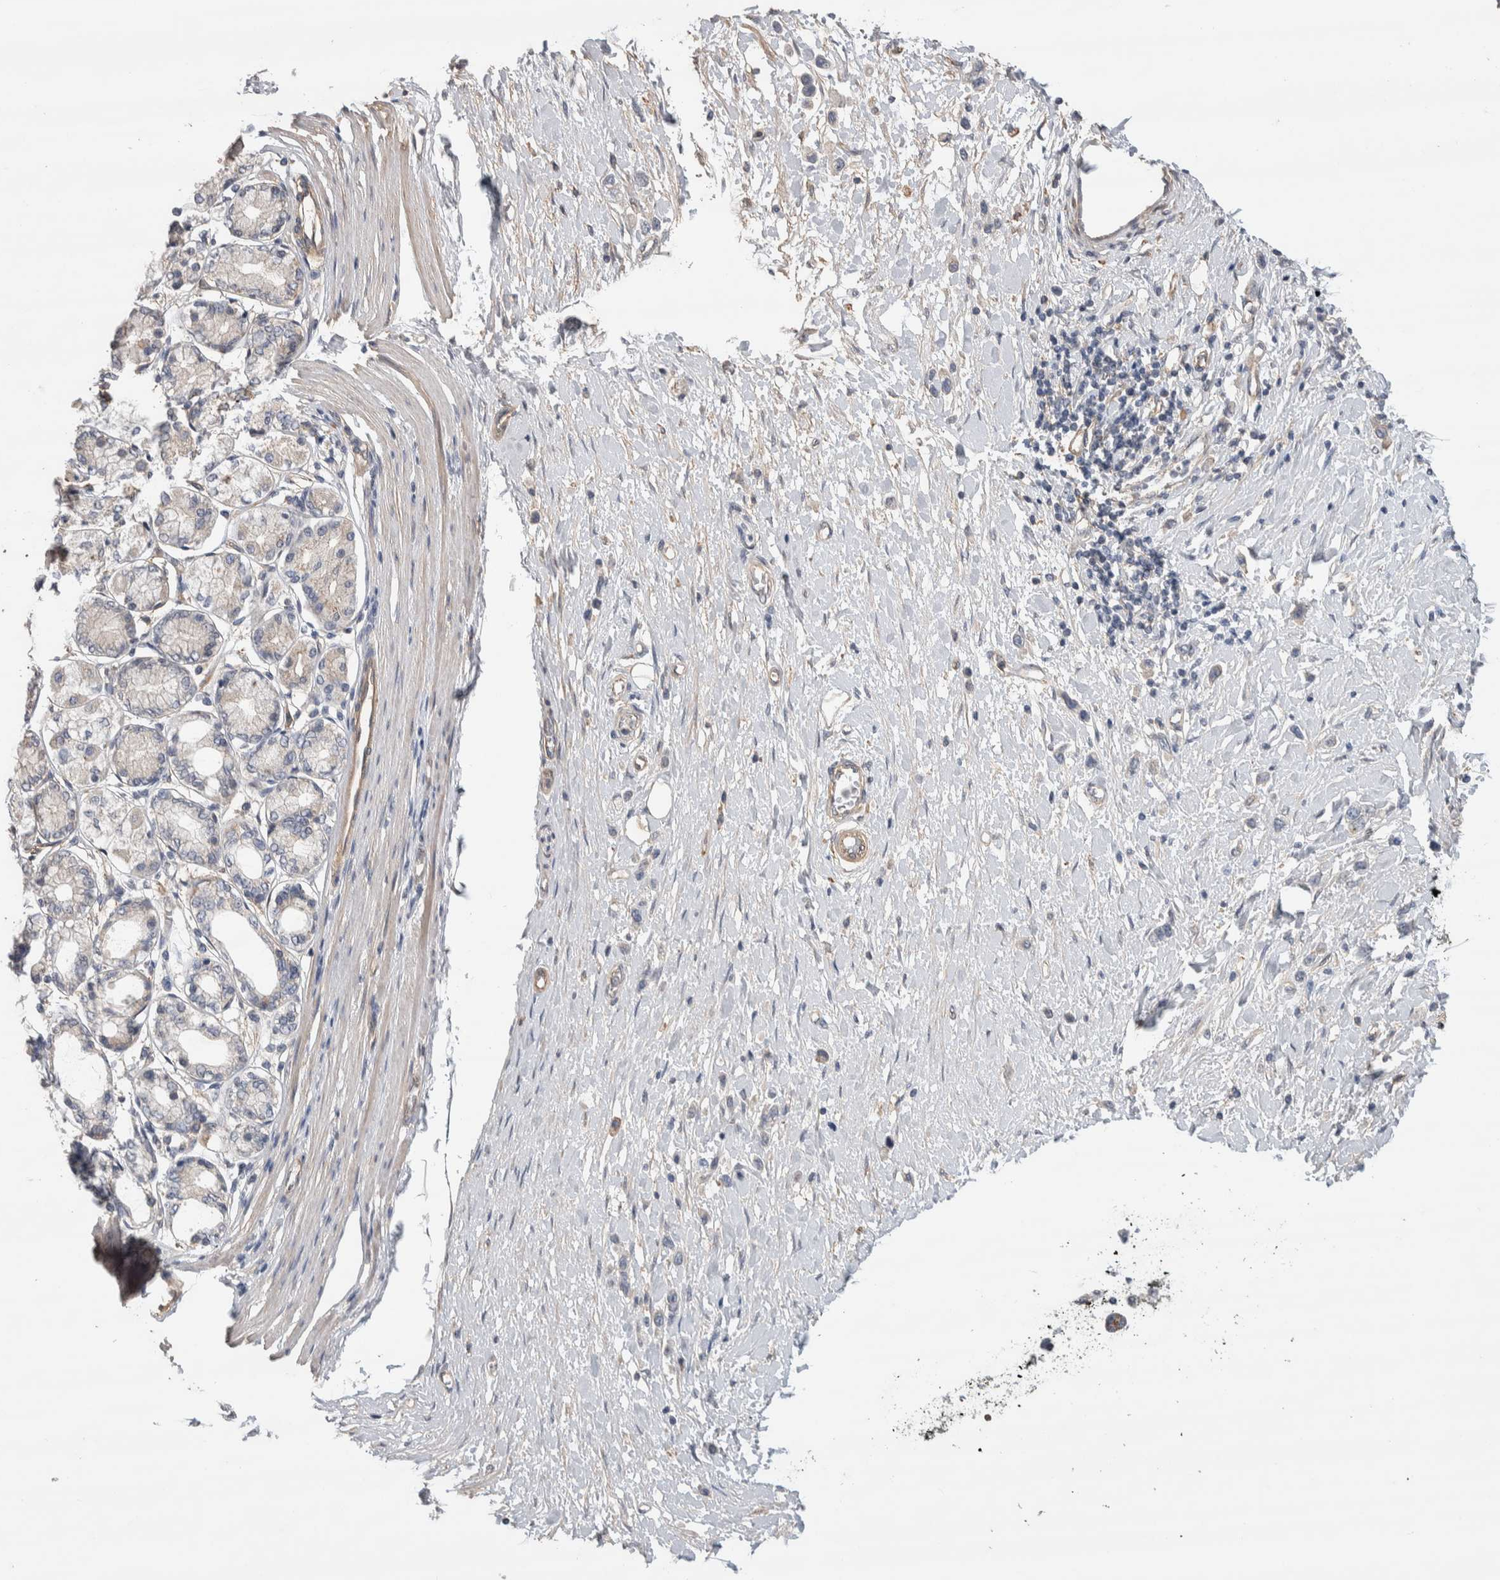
{"staining": {"intensity": "negative", "quantity": "none", "location": "none"}, "tissue": "stomach cancer", "cell_type": "Tumor cells", "image_type": "cancer", "snomed": [{"axis": "morphology", "description": "Adenocarcinoma, NOS"}, {"axis": "topography", "description": "Stomach"}], "caption": "DAB (3,3'-diaminobenzidine) immunohistochemical staining of stomach cancer (adenocarcinoma) displays no significant staining in tumor cells. The staining is performed using DAB (3,3'-diaminobenzidine) brown chromogen with nuclei counter-stained in using hematoxylin.", "gene": "GCNA", "patient": {"sex": "female", "age": 65}}